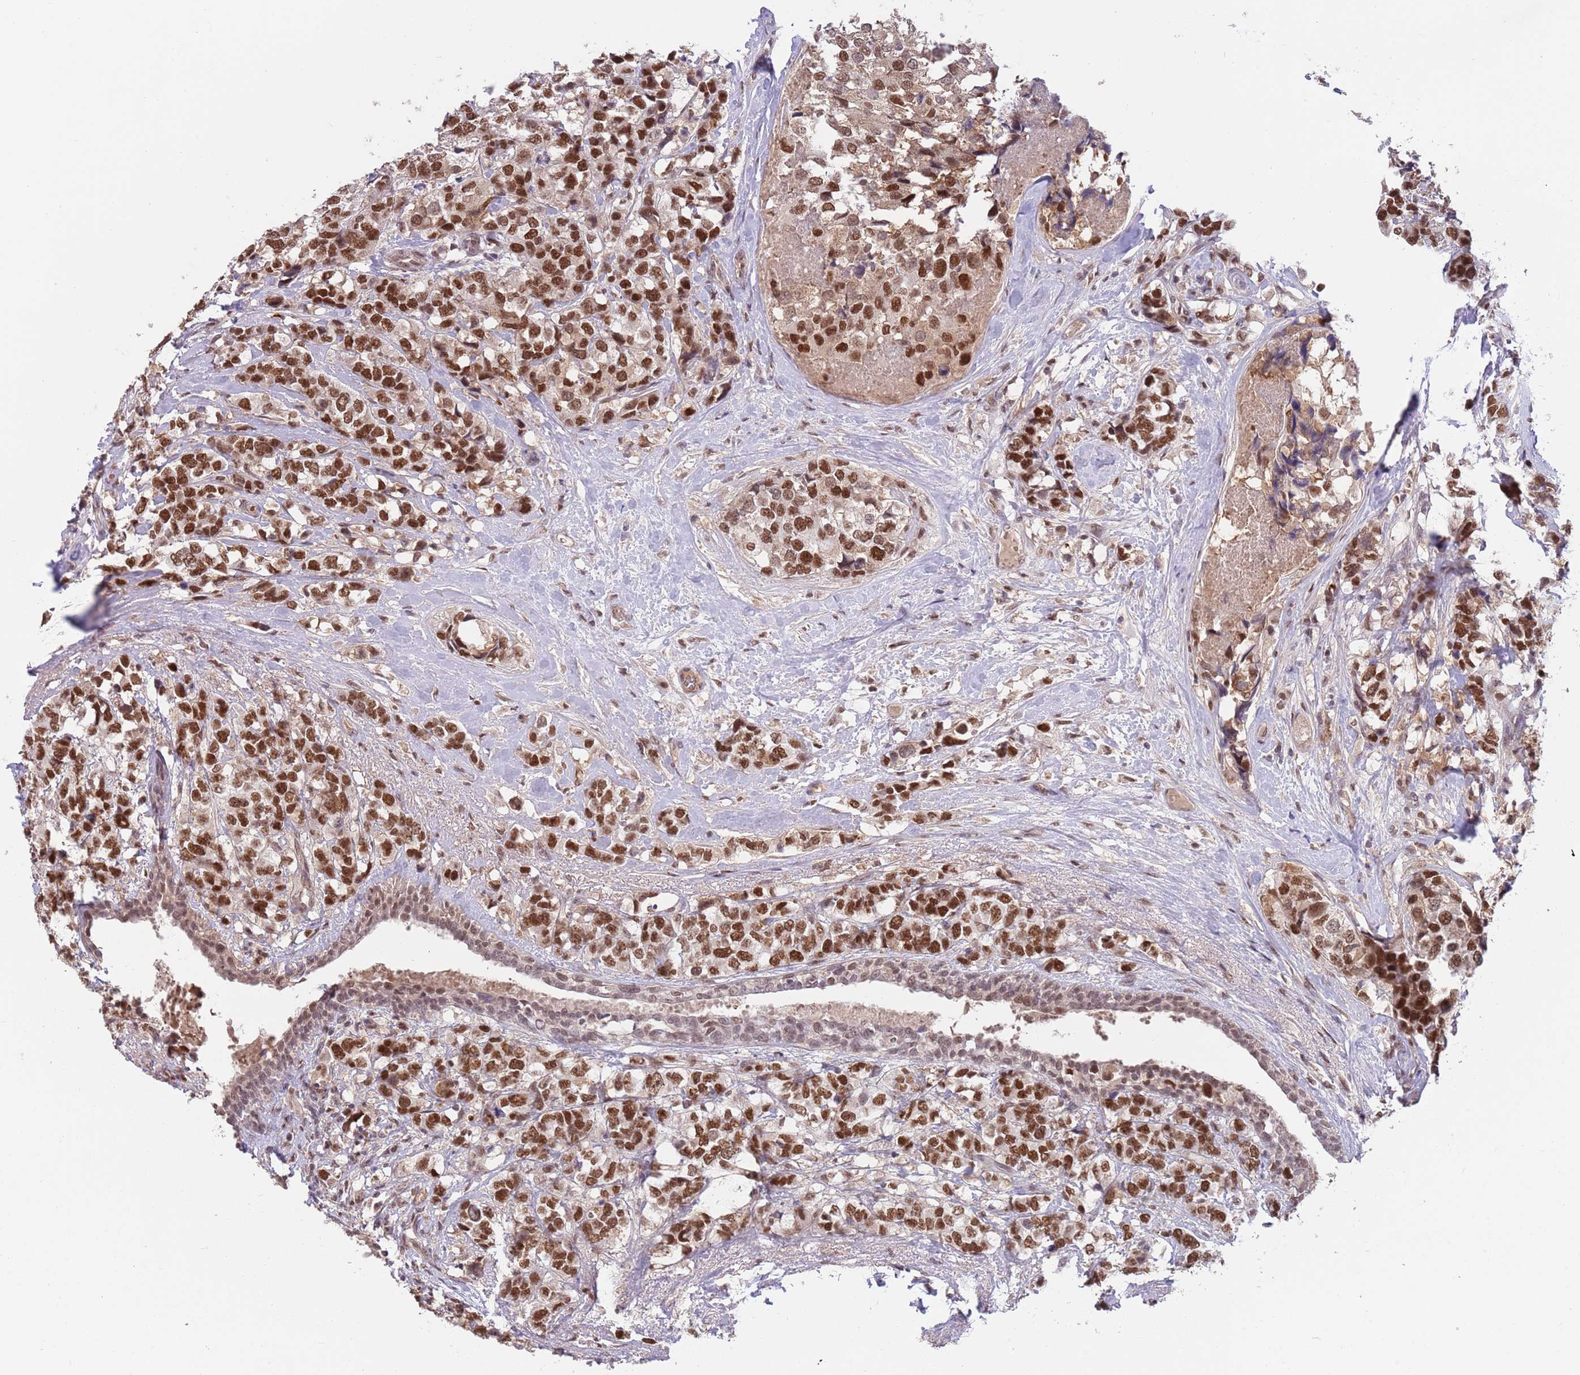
{"staining": {"intensity": "strong", "quantity": ">75%", "location": "nuclear"}, "tissue": "breast cancer", "cell_type": "Tumor cells", "image_type": "cancer", "snomed": [{"axis": "morphology", "description": "Lobular carcinoma"}, {"axis": "topography", "description": "Breast"}], "caption": "Protein positivity by IHC reveals strong nuclear staining in approximately >75% of tumor cells in lobular carcinoma (breast). (IHC, brightfield microscopy, high magnification).", "gene": "ZBTB7A", "patient": {"sex": "female", "age": 59}}